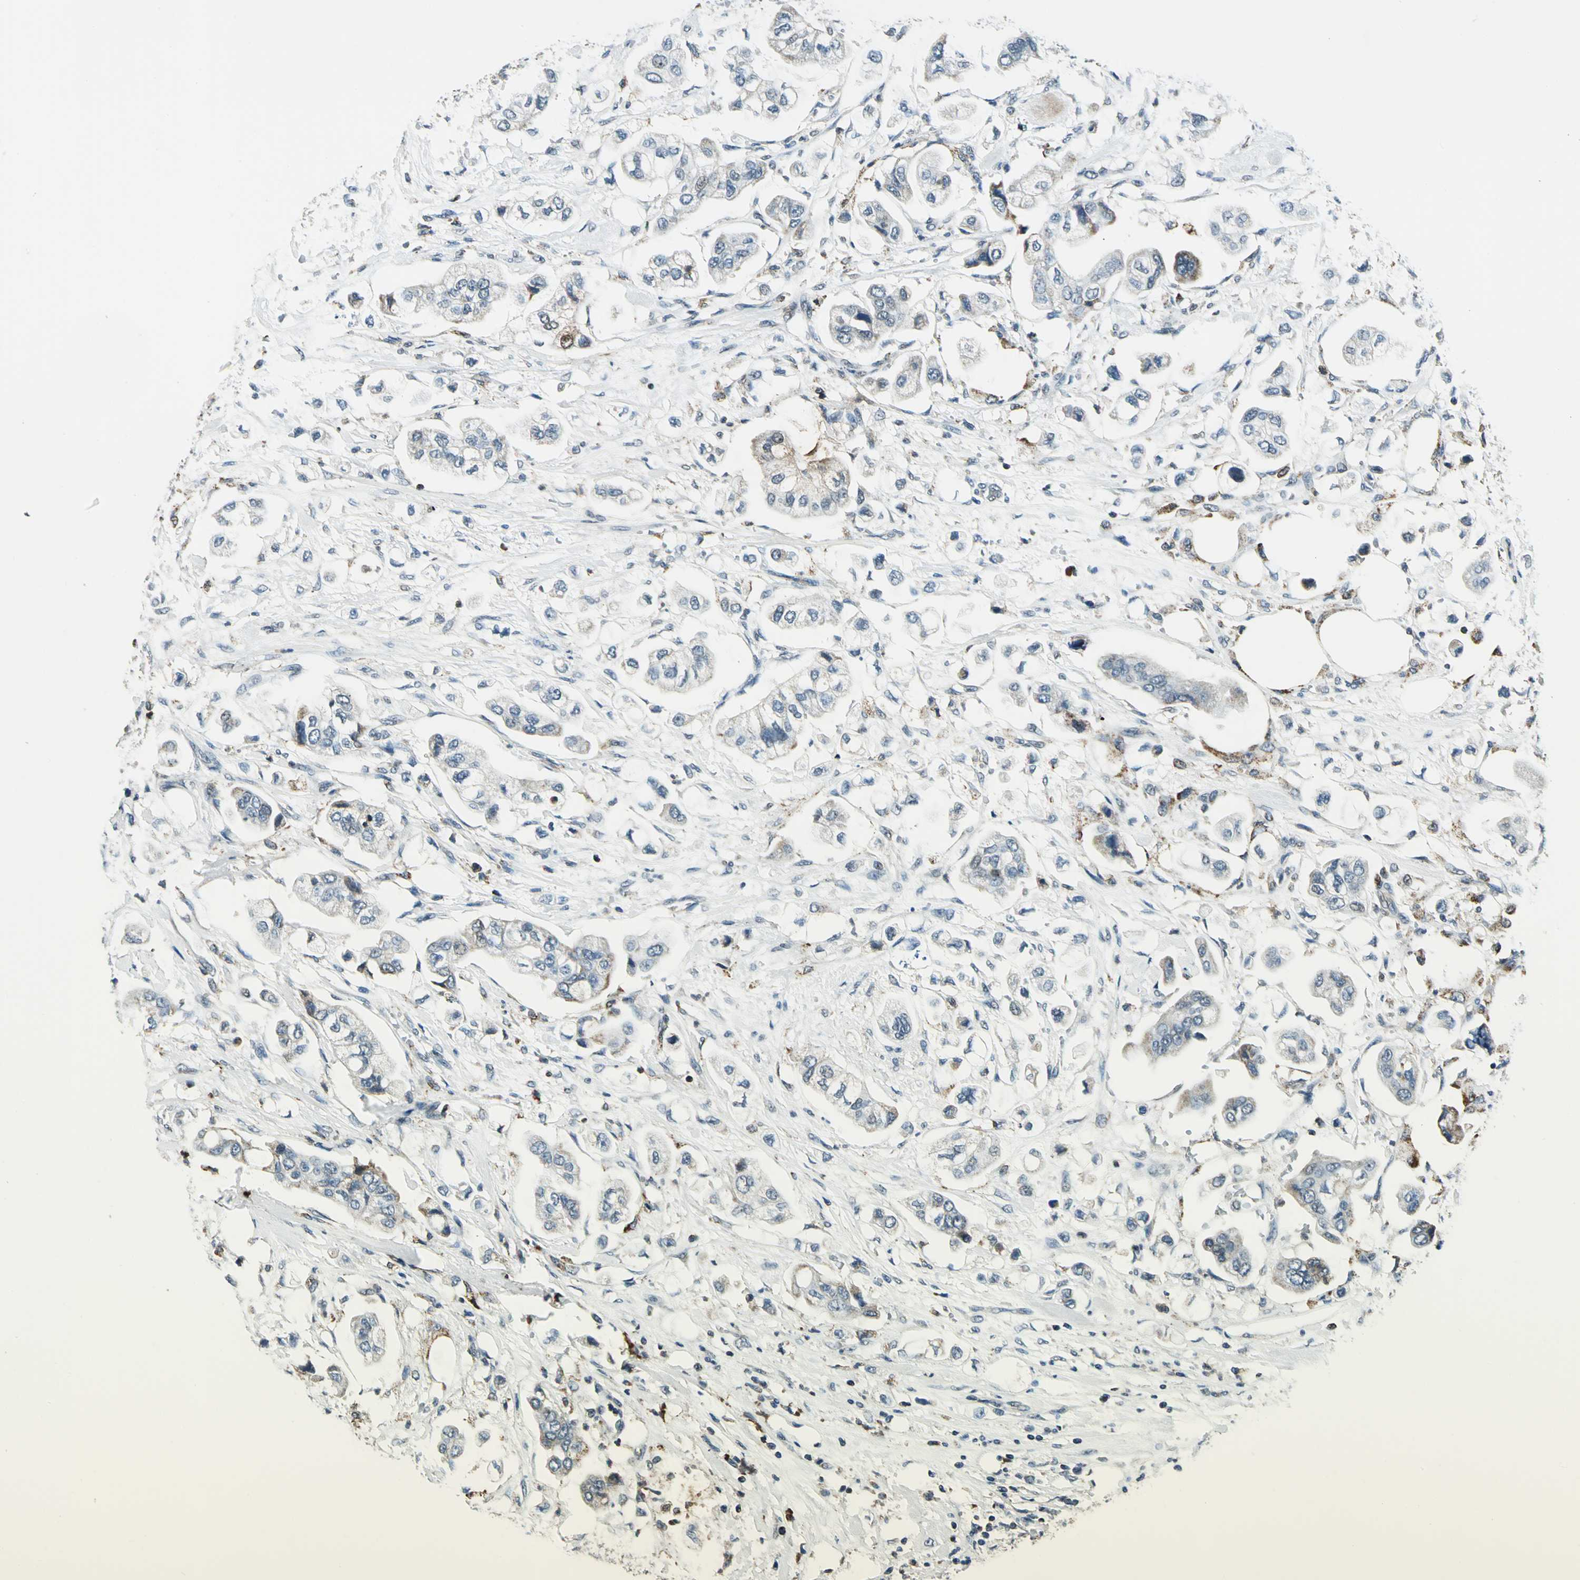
{"staining": {"intensity": "moderate", "quantity": "<25%", "location": "cytoplasmic/membranous"}, "tissue": "stomach cancer", "cell_type": "Tumor cells", "image_type": "cancer", "snomed": [{"axis": "morphology", "description": "Adenocarcinoma, NOS"}, {"axis": "topography", "description": "Stomach"}], "caption": "Immunohistochemical staining of human stomach adenocarcinoma displays low levels of moderate cytoplasmic/membranous expression in approximately <25% of tumor cells.", "gene": "NUDT2", "patient": {"sex": "male", "age": 62}}